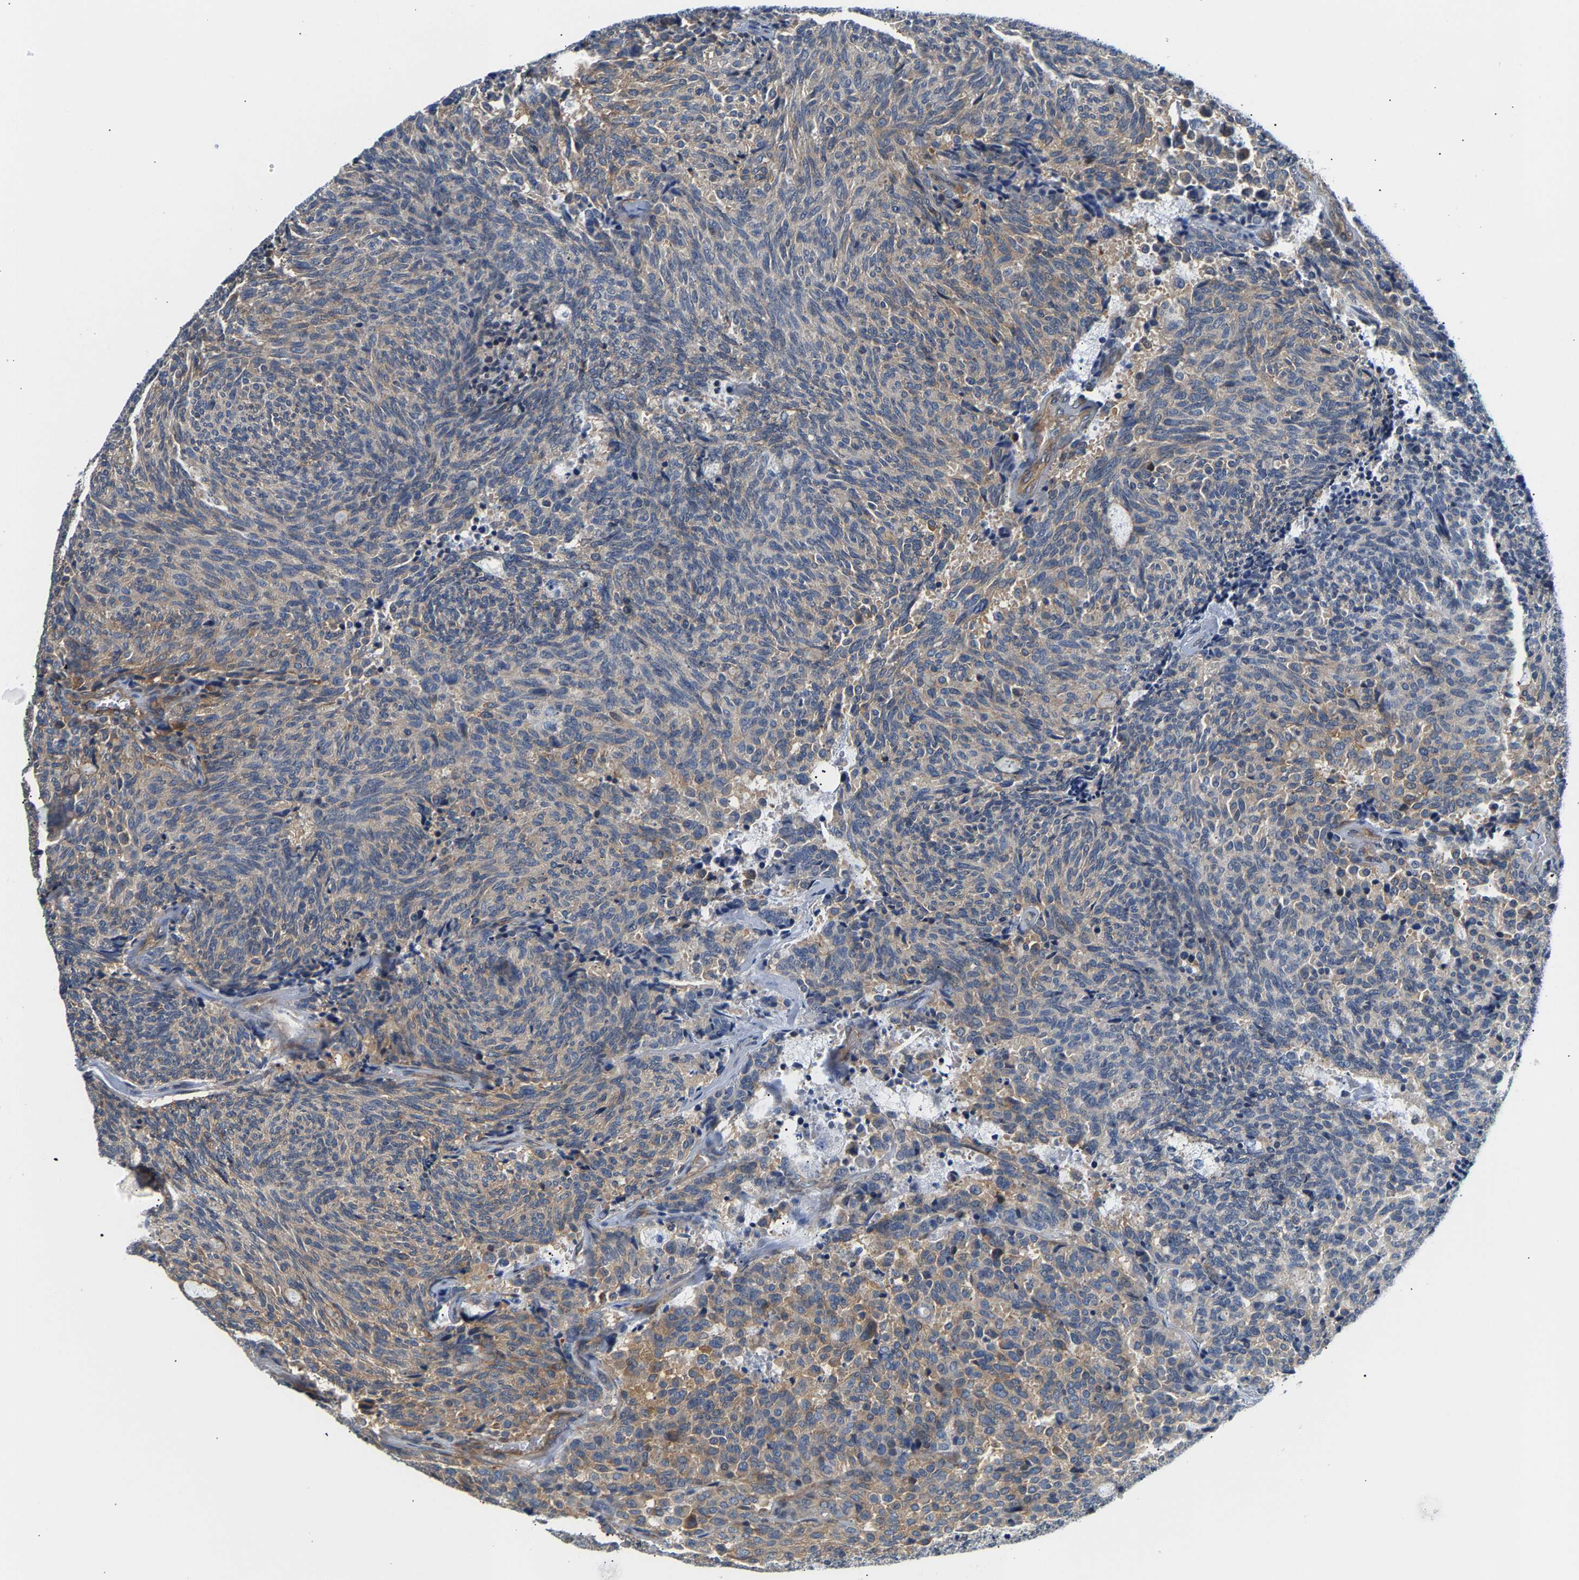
{"staining": {"intensity": "weak", "quantity": "25%-75%", "location": "cytoplasmic/membranous"}, "tissue": "carcinoid", "cell_type": "Tumor cells", "image_type": "cancer", "snomed": [{"axis": "morphology", "description": "Carcinoid, malignant, NOS"}, {"axis": "topography", "description": "Pancreas"}], "caption": "Approximately 25%-75% of tumor cells in malignant carcinoid reveal weak cytoplasmic/membranous protein expression as visualized by brown immunohistochemical staining.", "gene": "PAWR", "patient": {"sex": "female", "age": 54}}